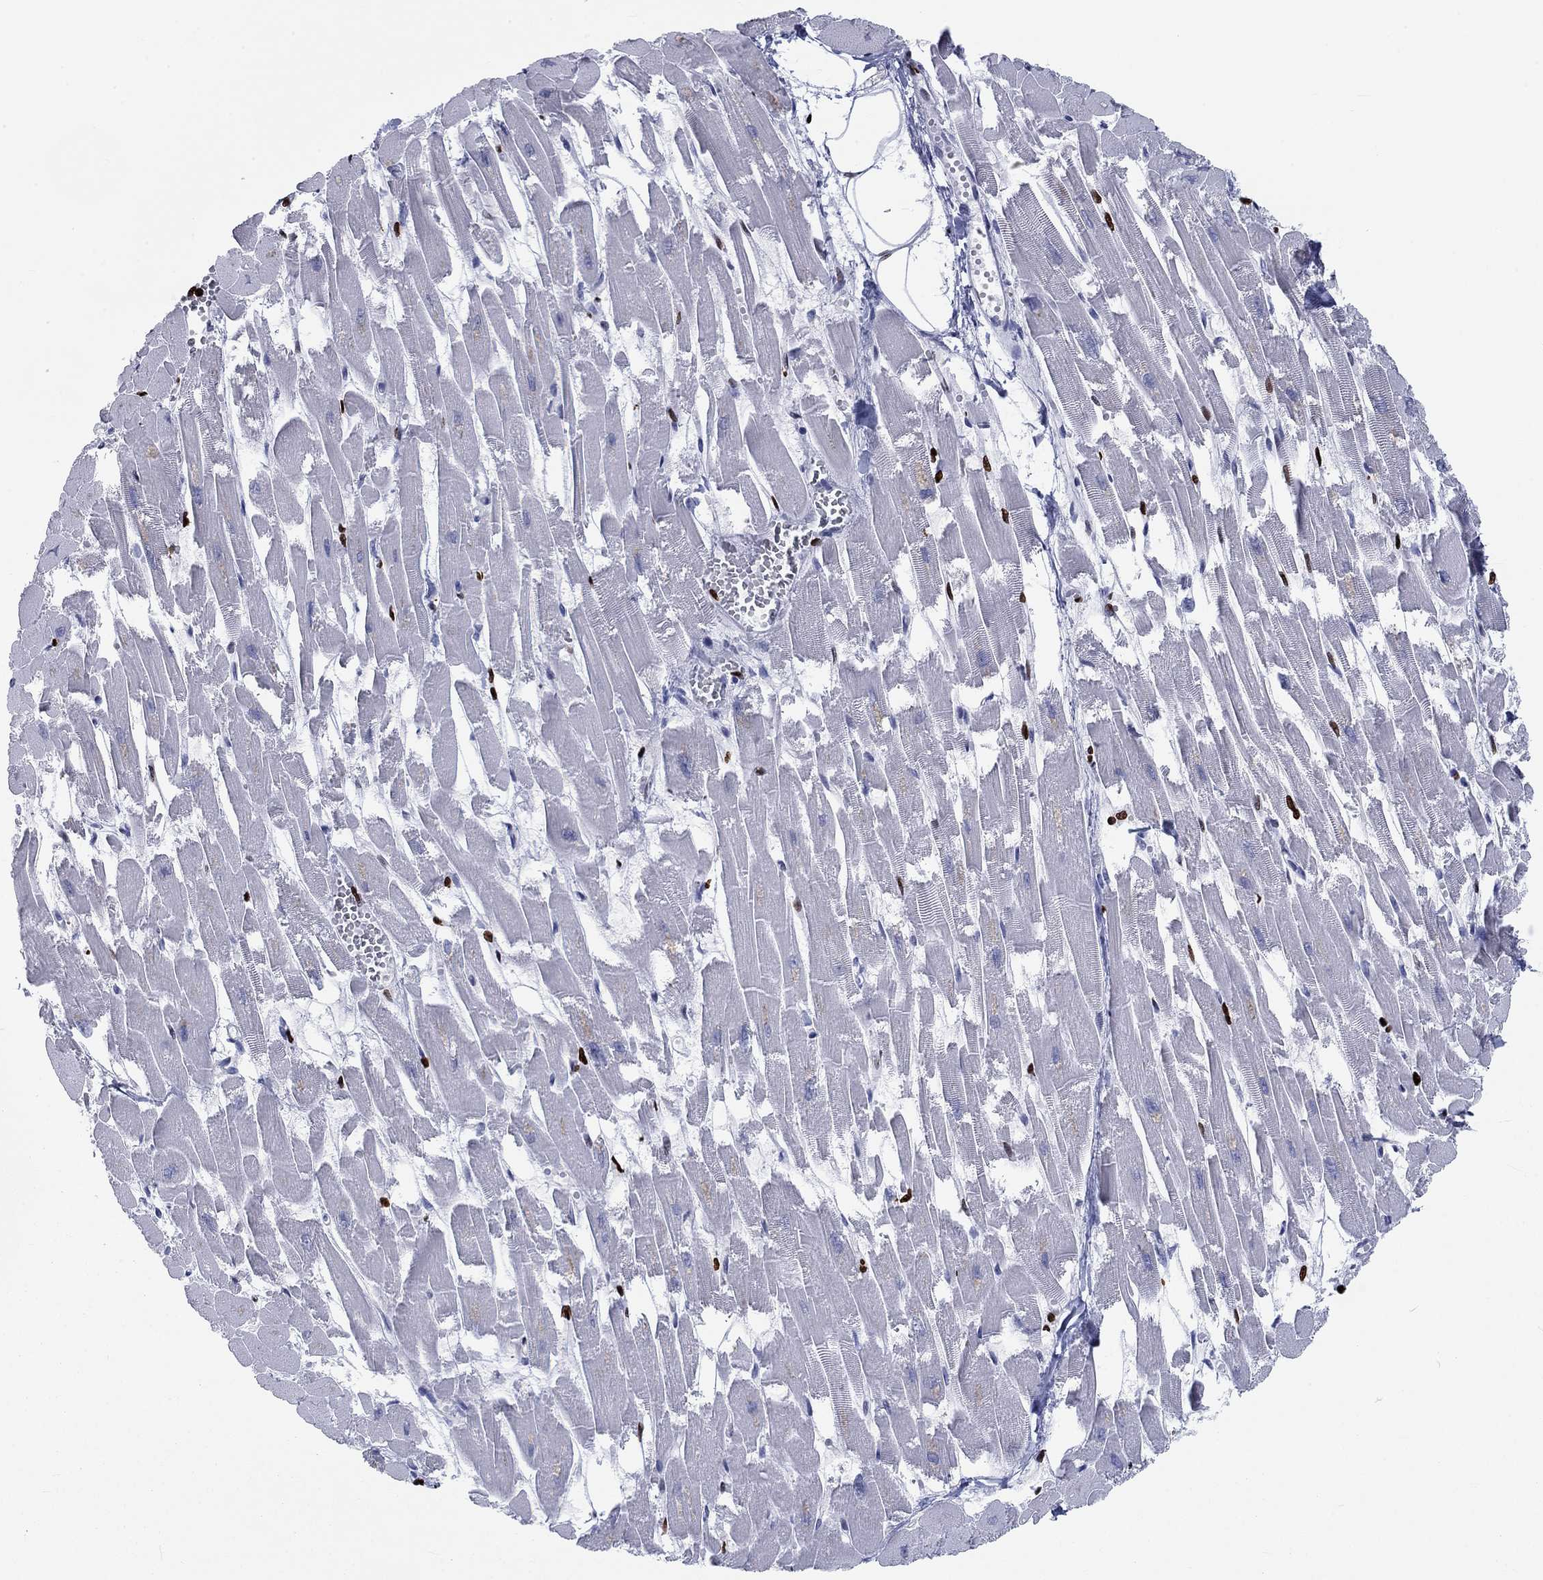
{"staining": {"intensity": "strong", "quantity": "<25%", "location": "nuclear"}, "tissue": "heart muscle", "cell_type": "Cardiomyocytes", "image_type": "normal", "snomed": [{"axis": "morphology", "description": "Normal tissue, NOS"}, {"axis": "topography", "description": "Heart"}], "caption": "Human heart muscle stained with a brown dye displays strong nuclear positive expression in approximately <25% of cardiomyocytes.", "gene": "H1", "patient": {"sex": "female", "age": 52}}